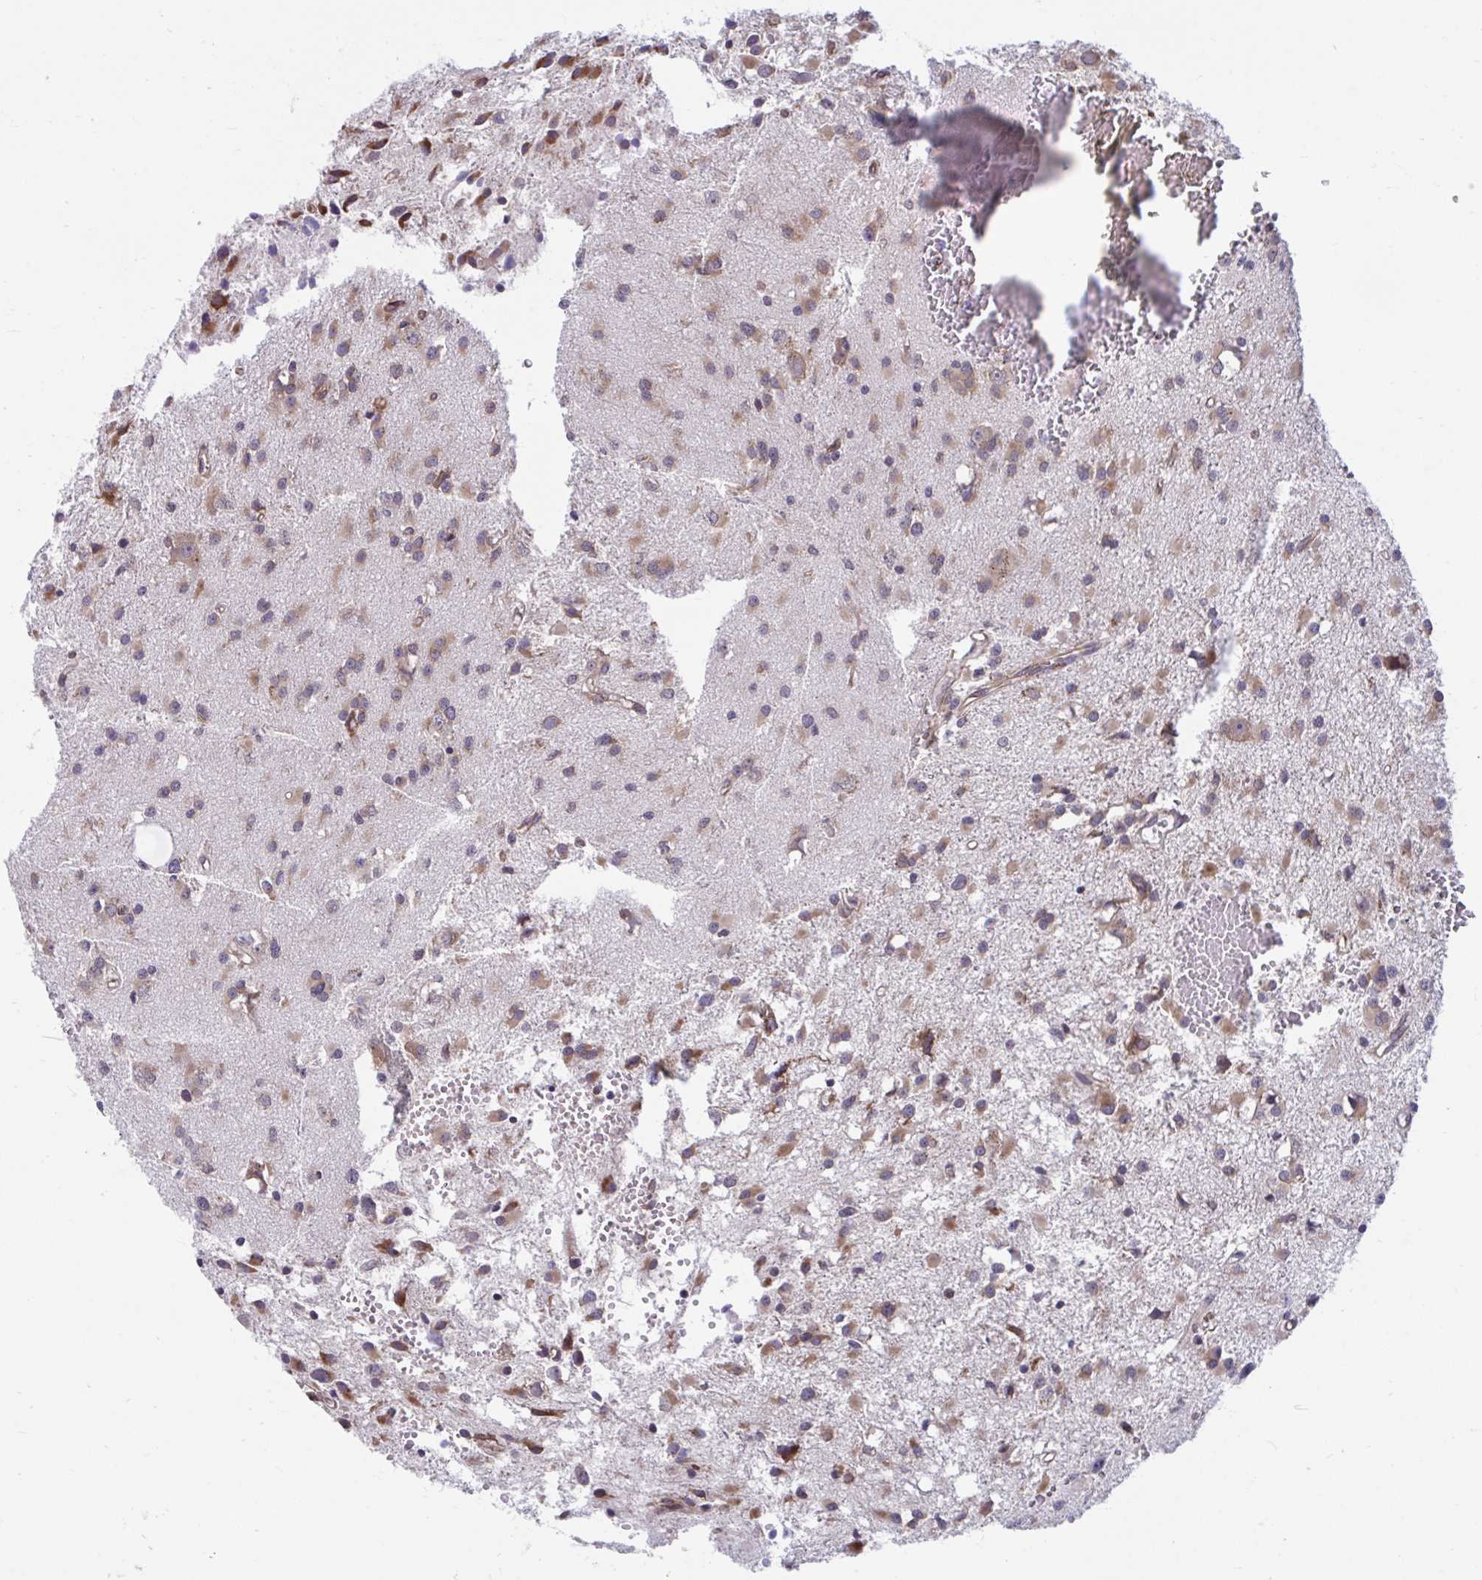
{"staining": {"intensity": "weak", "quantity": ">75%", "location": "cytoplasmic/membranous"}, "tissue": "glioma", "cell_type": "Tumor cells", "image_type": "cancer", "snomed": [{"axis": "morphology", "description": "Glioma, malignant, High grade"}, {"axis": "topography", "description": "Brain"}], "caption": "There is low levels of weak cytoplasmic/membranous positivity in tumor cells of malignant glioma (high-grade), as demonstrated by immunohistochemical staining (brown color).", "gene": "SELENON", "patient": {"sex": "male", "age": 54}}